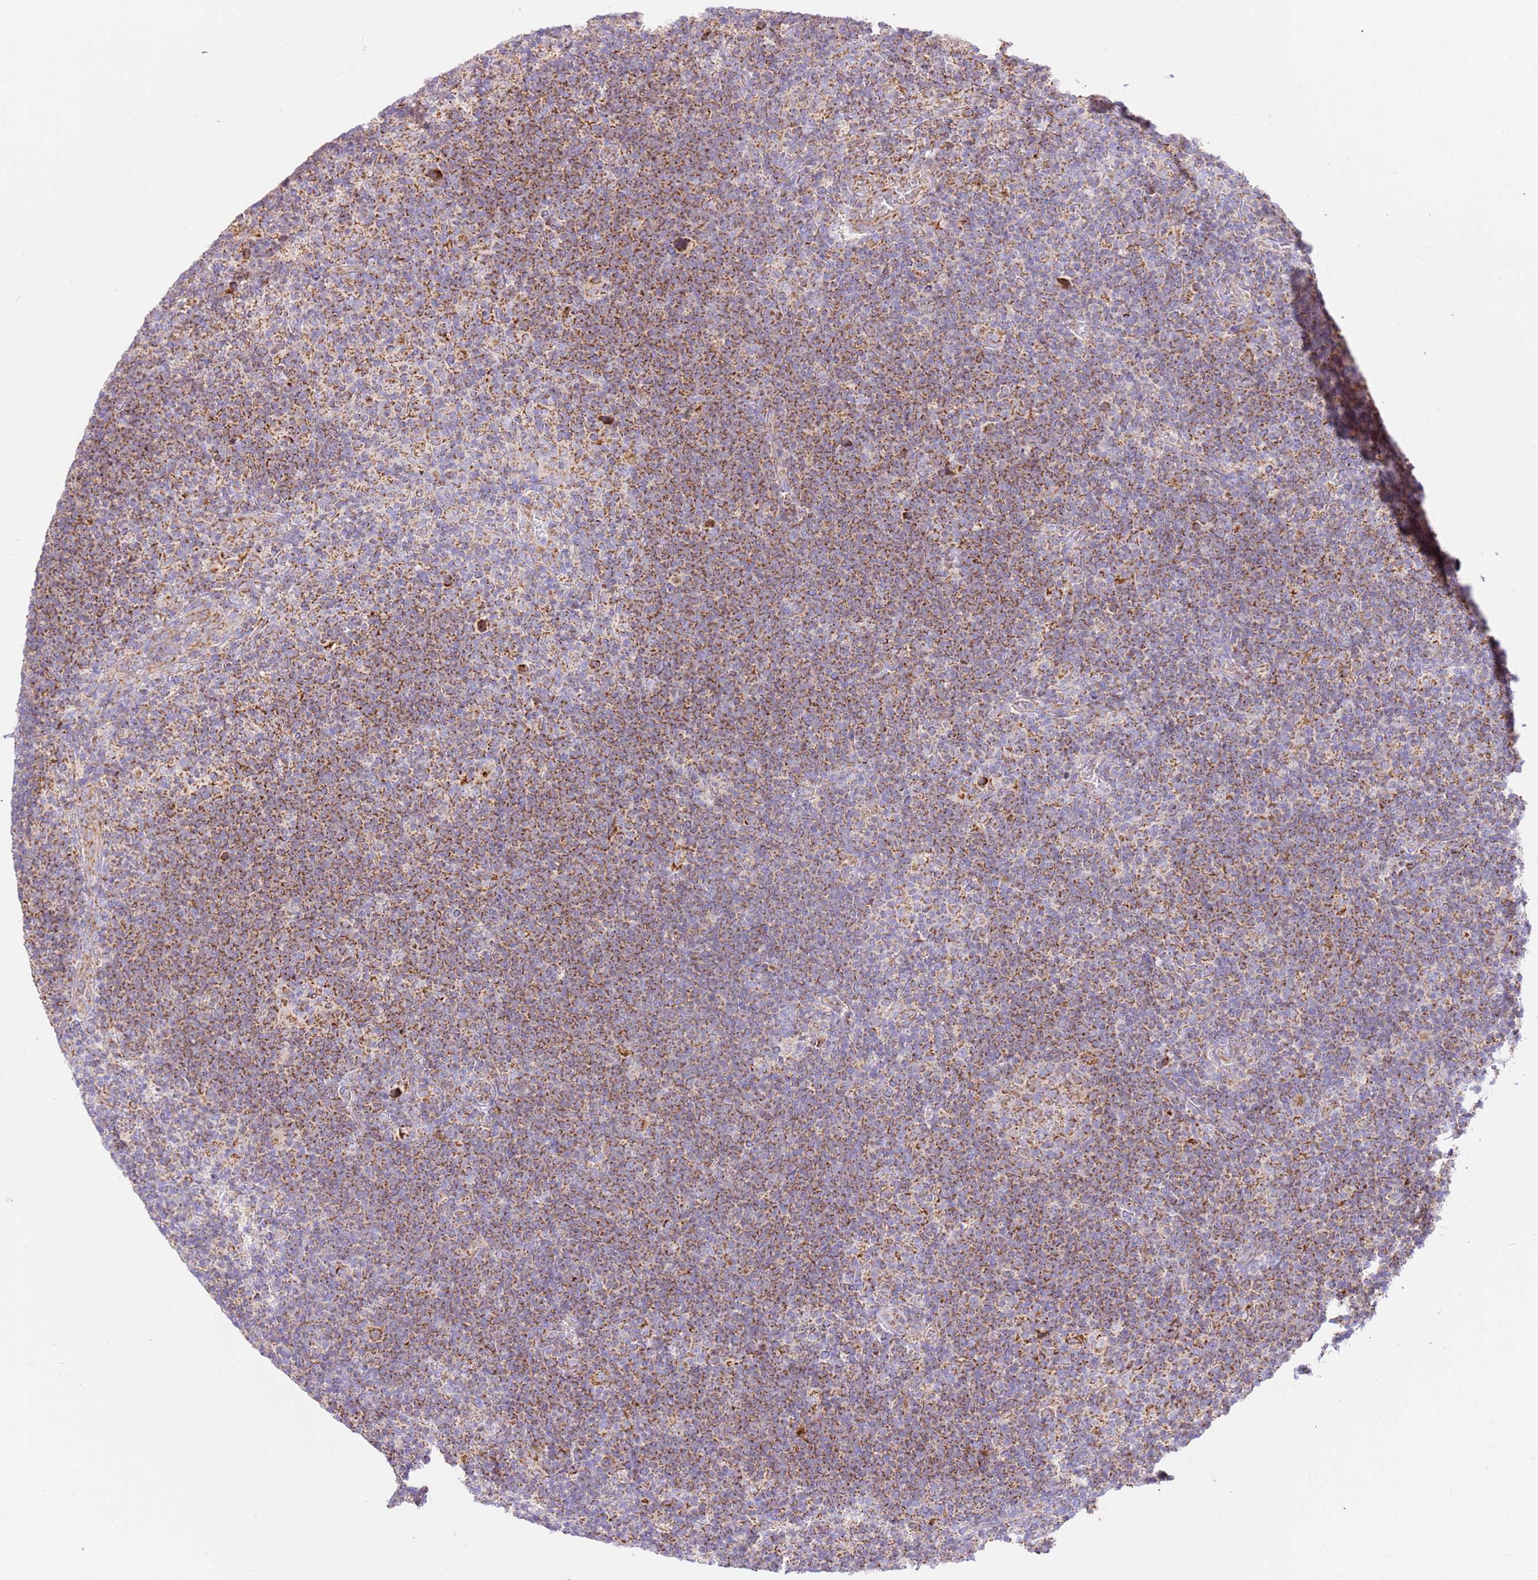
{"staining": {"intensity": "strong", "quantity": ">75%", "location": "cytoplasmic/membranous"}, "tissue": "lymphoma", "cell_type": "Tumor cells", "image_type": "cancer", "snomed": [{"axis": "morphology", "description": "Hodgkin's disease, NOS"}, {"axis": "topography", "description": "Lymph node"}], "caption": "Hodgkin's disease stained with immunohistochemistry (IHC) demonstrates strong cytoplasmic/membranous staining in about >75% of tumor cells.", "gene": "ZBTB39", "patient": {"sex": "female", "age": 57}}